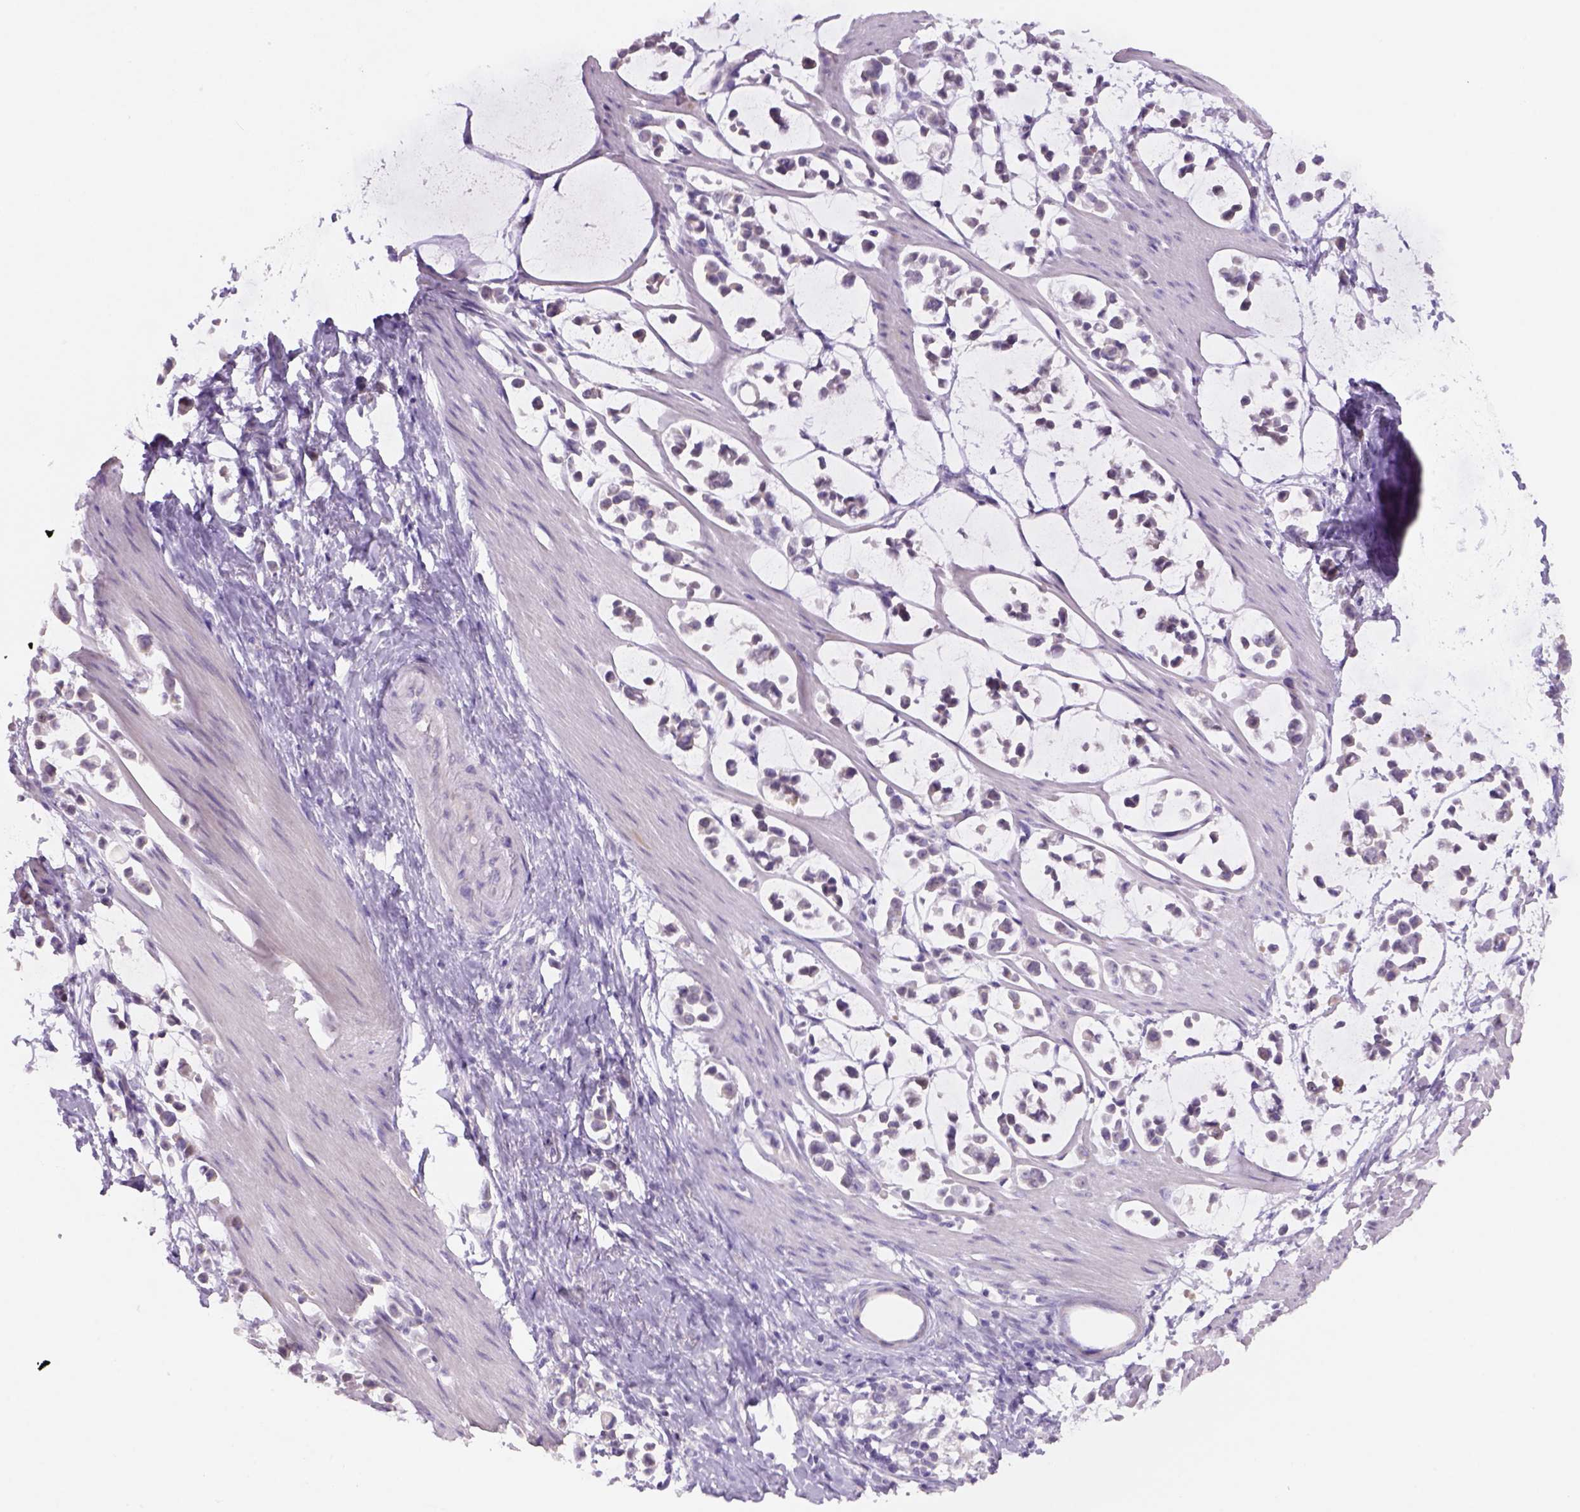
{"staining": {"intensity": "negative", "quantity": "none", "location": "none"}, "tissue": "stomach cancer", "cell_type": "Tumor cells", "image_type": "cancer", "snomed": [{"axis": "morphology", "description": "Adenocarcinoma, NOS"}, {"axis": "topography", "description": "Stomach"}], "caption": "Tumor cells show no significant expression in stomach cancer (adenocarcinoma).", "gene": "ADGRV1", "patient": {"sex": "male", "age": 82}}